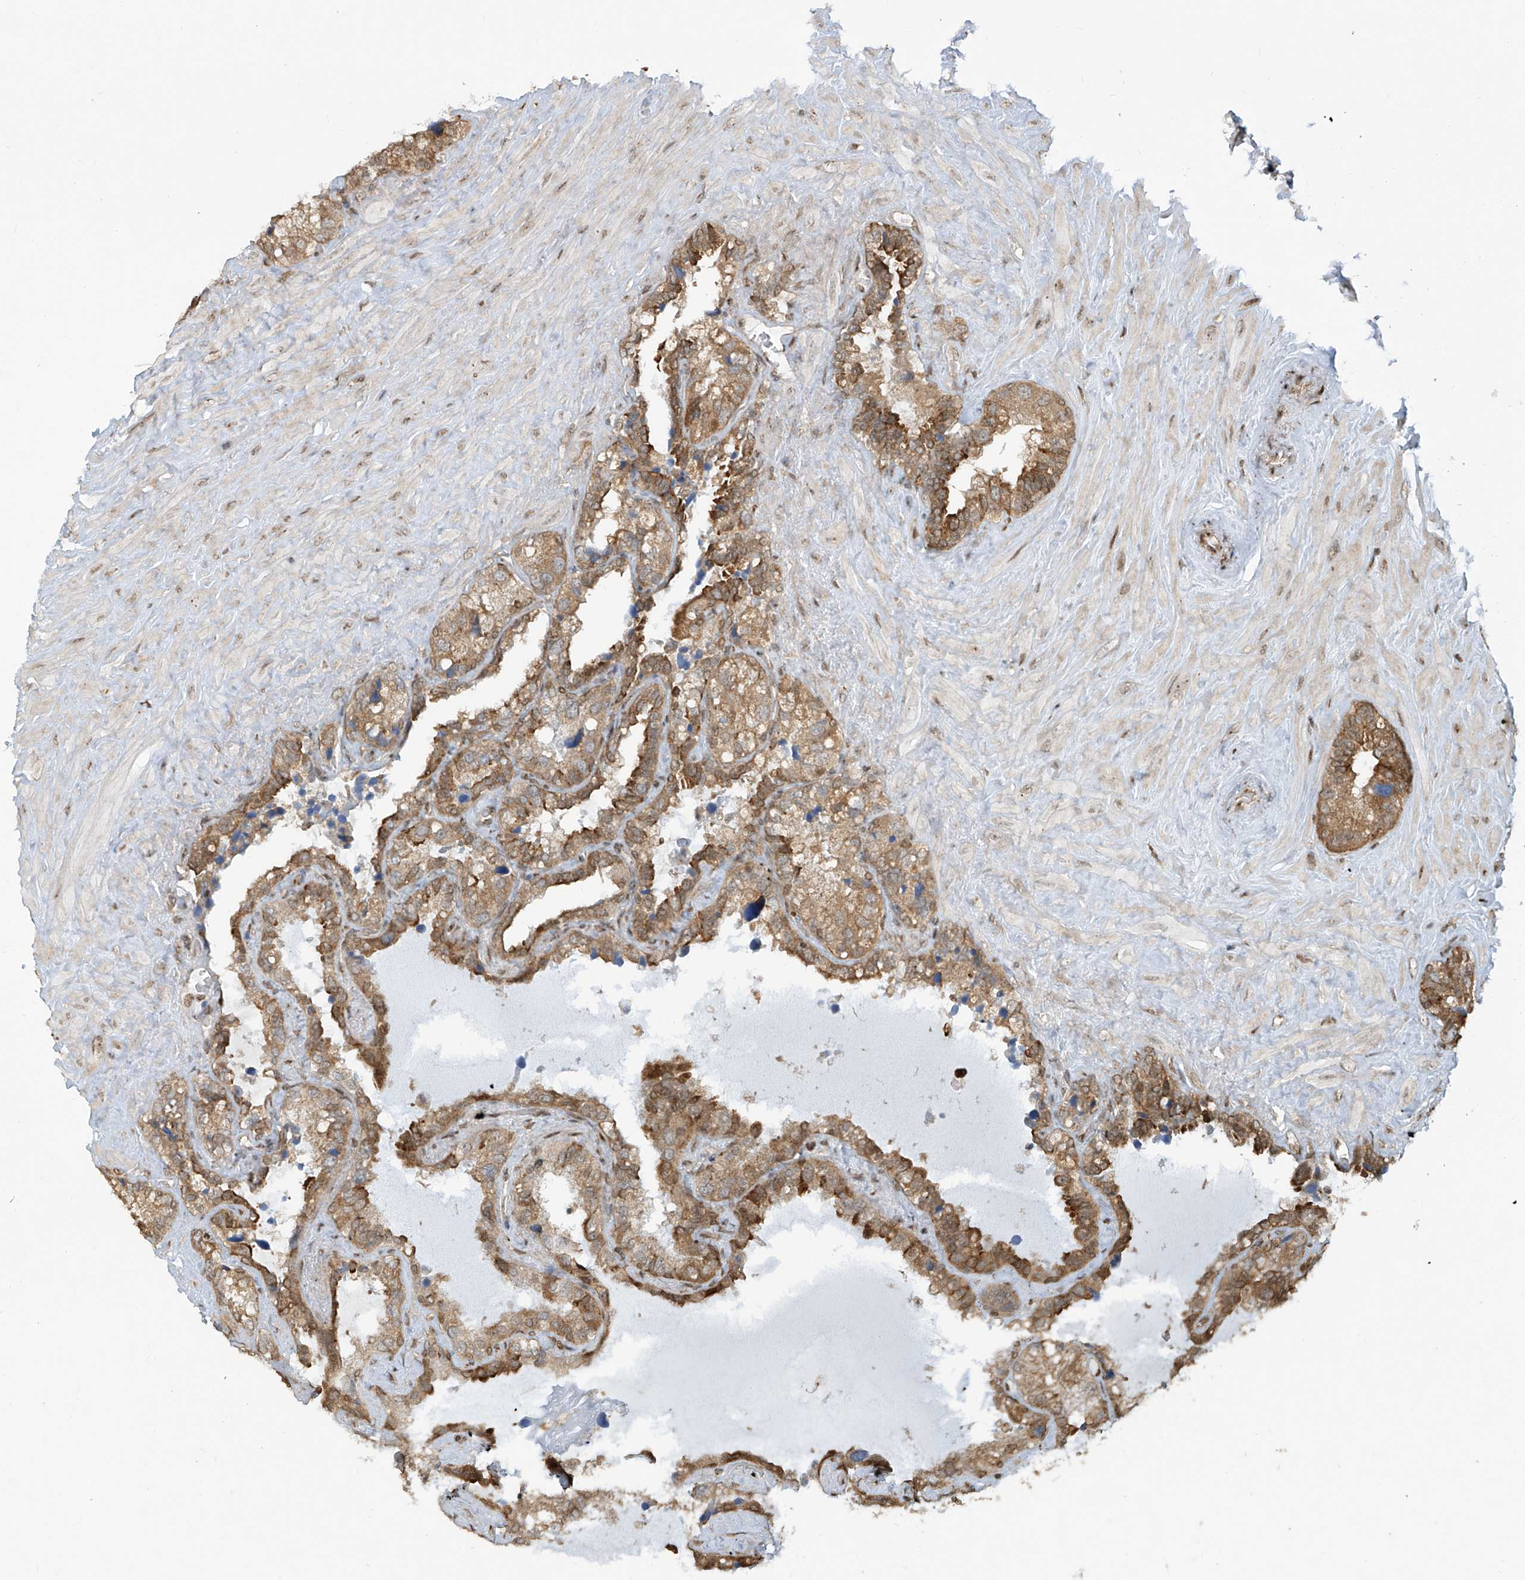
{"staining": {"intensity": "moderate", "quantity": ">75%", "location": "cytoplasmic/membranous,nuclear"}, "tissue": "seminal vesicle", "cell_type": "Glandular cells", "image_type": "normal", "snomed": [{"axis": "morphology", "description": "Normal tissue, NOS"}, {"axis": "topography", "description": "Prostate"}, {"axis": "topography", "description": "Seminal veicle"}], "caption": "The image exhibits immunohistochemical staining of normal seminal vesicle. There is moderate cytoplasmic/membranous,nuclear expression is identified in approximately >75% of glandular cells.", "gene": "VMP1", "patient": {"sex": "male", "age": 68}}